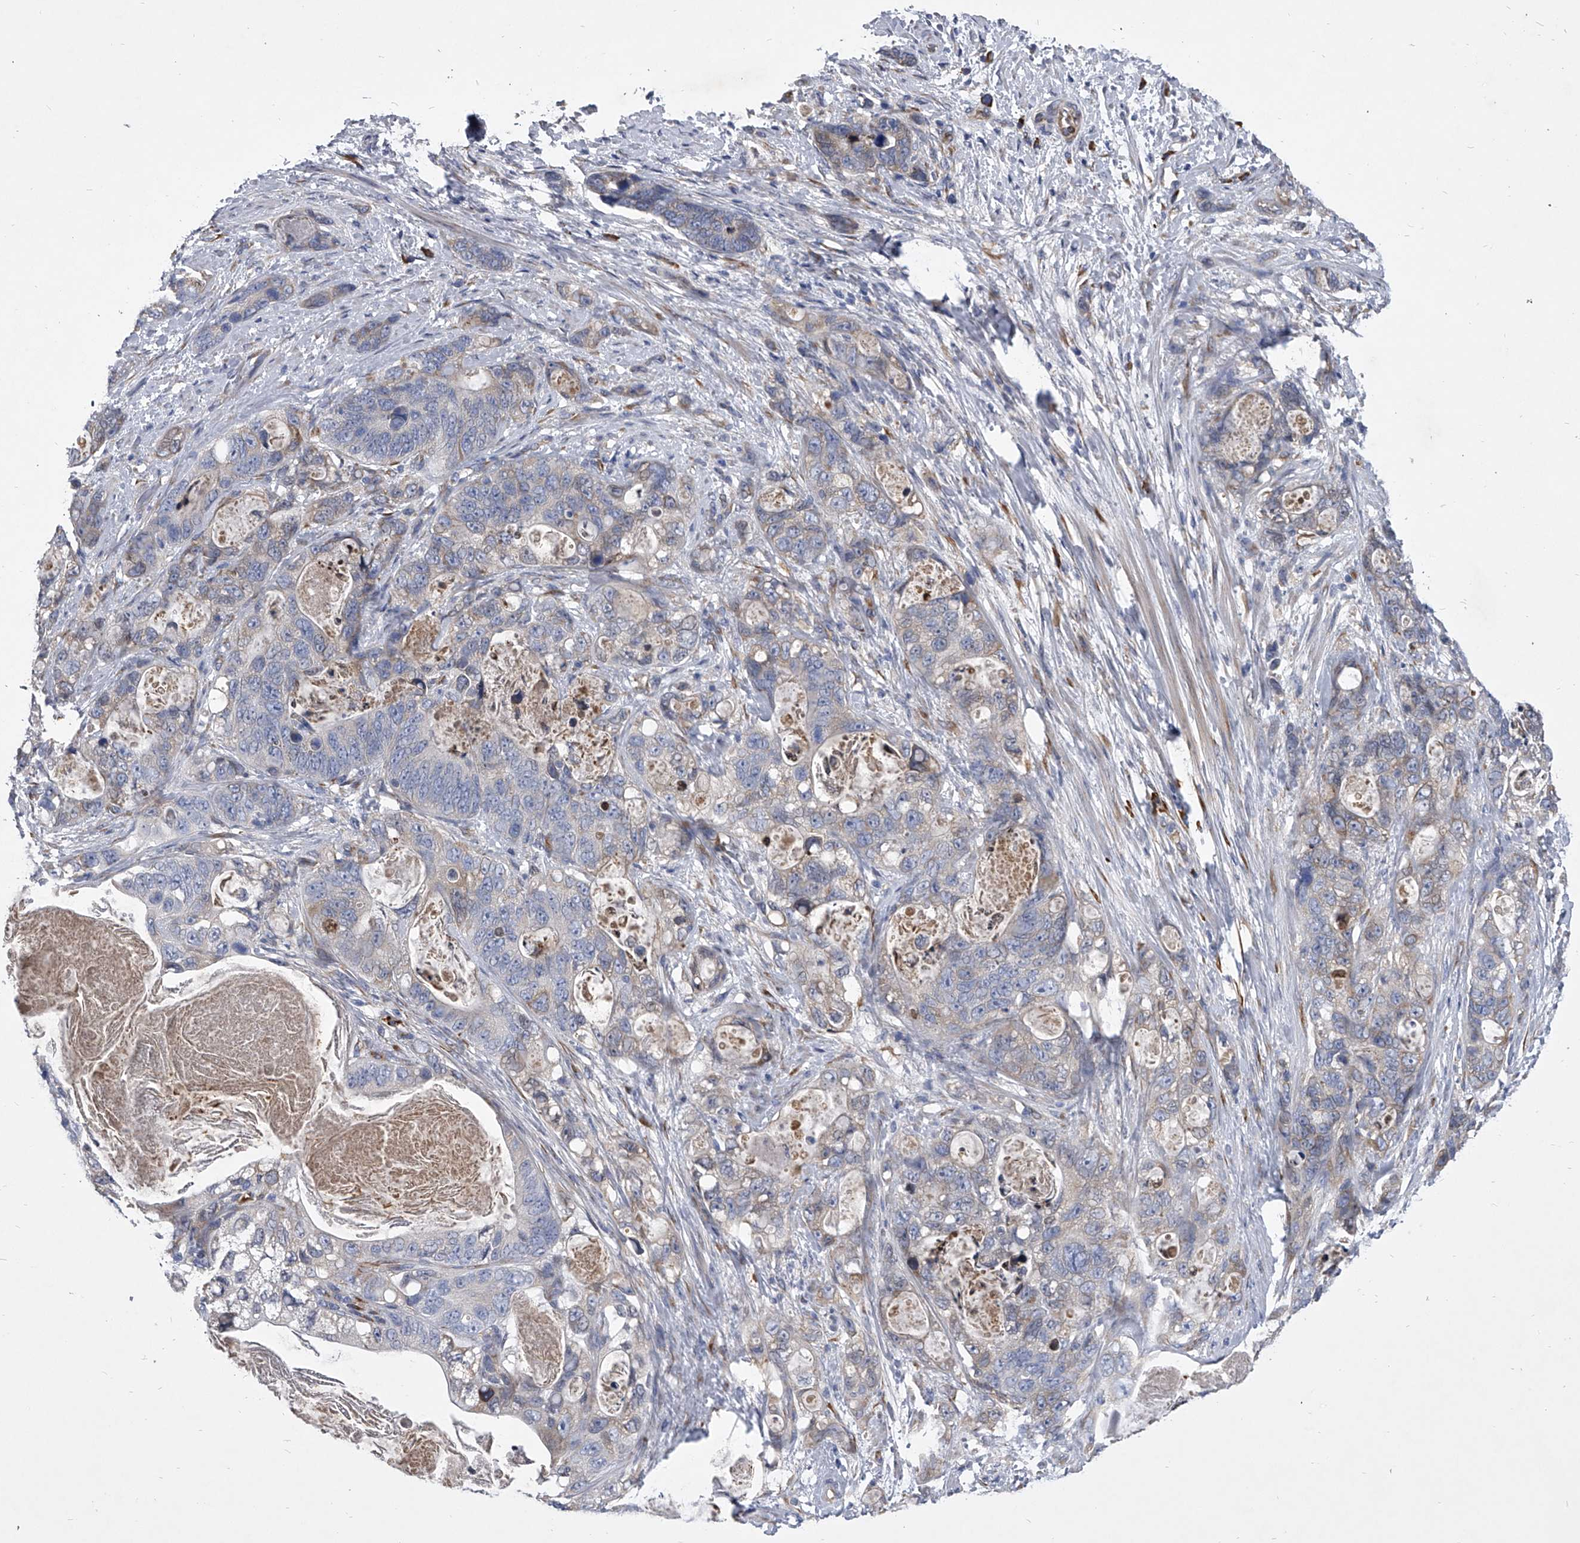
{"staining": {"intensity": "negative", "quantity": "none", "location": "none"}, "tissue": "stomach cancer", "cell_type": "Tumor cells", "image_type": "cancer", "snomed": [{"axis": "morphology", "description": "Normal tissue, NOS"}, {"axis": "morphology", "description": "Adenocarcinoma, NOS"}, {"axis": "topography", "description": "Stomach"}], "caption": "Immunohistochemistry (IHC) image of stomach adenocarcinoma stained for a protein (brown), which exhibits no expression in tumor cells.", "gene": "CCR4", "patient": {"sex": "female", "age": 89}}